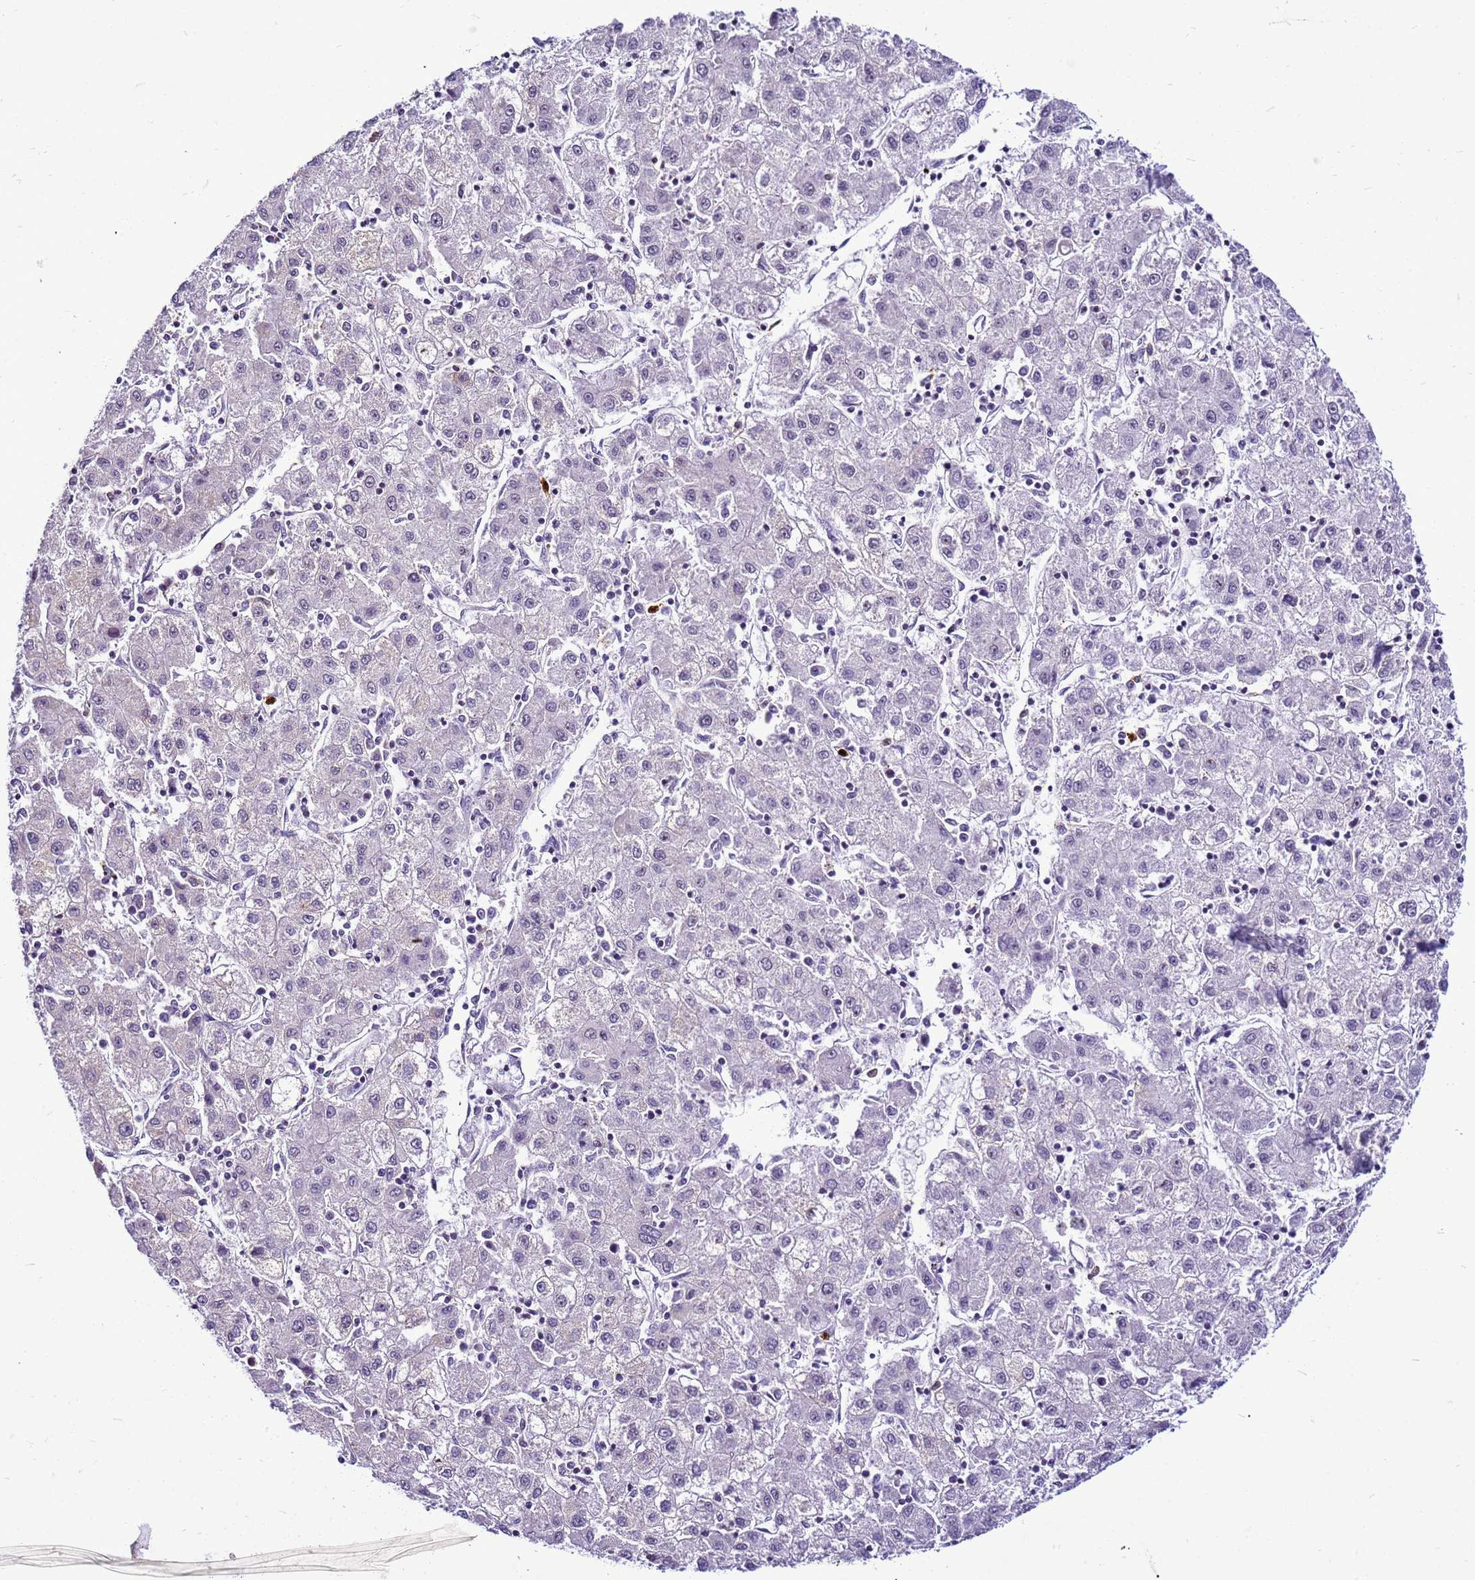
{"staining": {"intensity": "negative", "quantity": "none", "location": "none"}, "tissue": "liver cancer", "cell_type": "Tumor cells", "image_type": "cancer", "snomed": [{"axis": "morphology", "description": "Carcinoma, Hepatocellular, NOS"}, {"axis": "topography", "description": "Liver"}], "caption": "This micrograph is of hepatocellular carcinoma (liver) stained with immunohistochemistry (IHC) to label a protein in brown with the nuclei are counter-stained blue. There is no expression in tumor cells. Nuclei are stained in blue.", "gene": "VPS4B", "patient": {"sex": "male", "age": 72}}